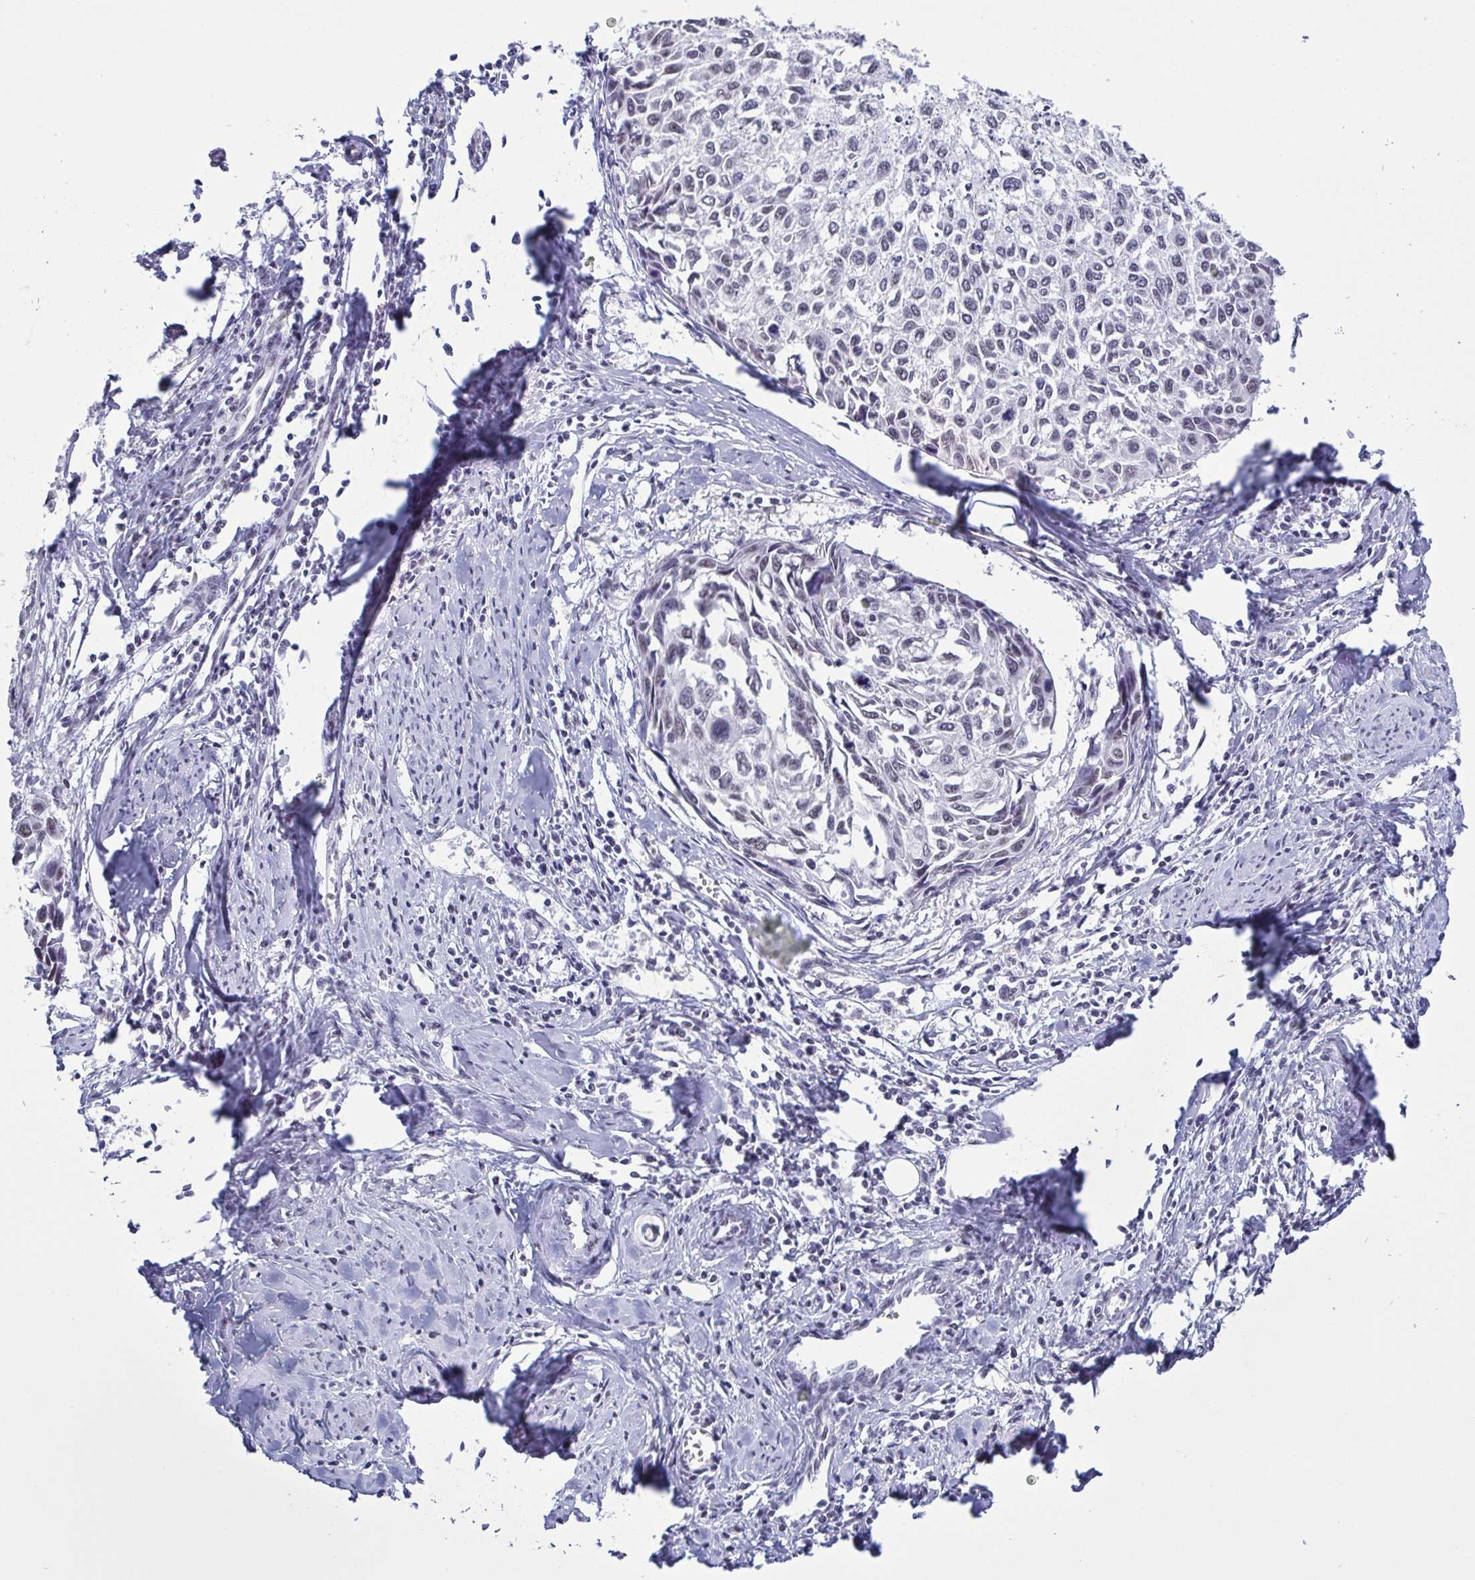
{"staining": {"intensity": "negative", "quantity": "none", "location": "none"}, "tissue": "cervical cancer", "cell_type": "Tumor cells", "image_type": "cancer", "snomed": [{"axis": "morphology", "description": "Squamous cell carcinoma, NOS"}, {"axis": "topography", "description": "Cervix"}], "caption": "Tumor cells are negative for brown protein staining in cervical cancer (squamous cell carcinoma).", "gene": "TMEM92", "patient": {"sex": "female", "age": 50}}